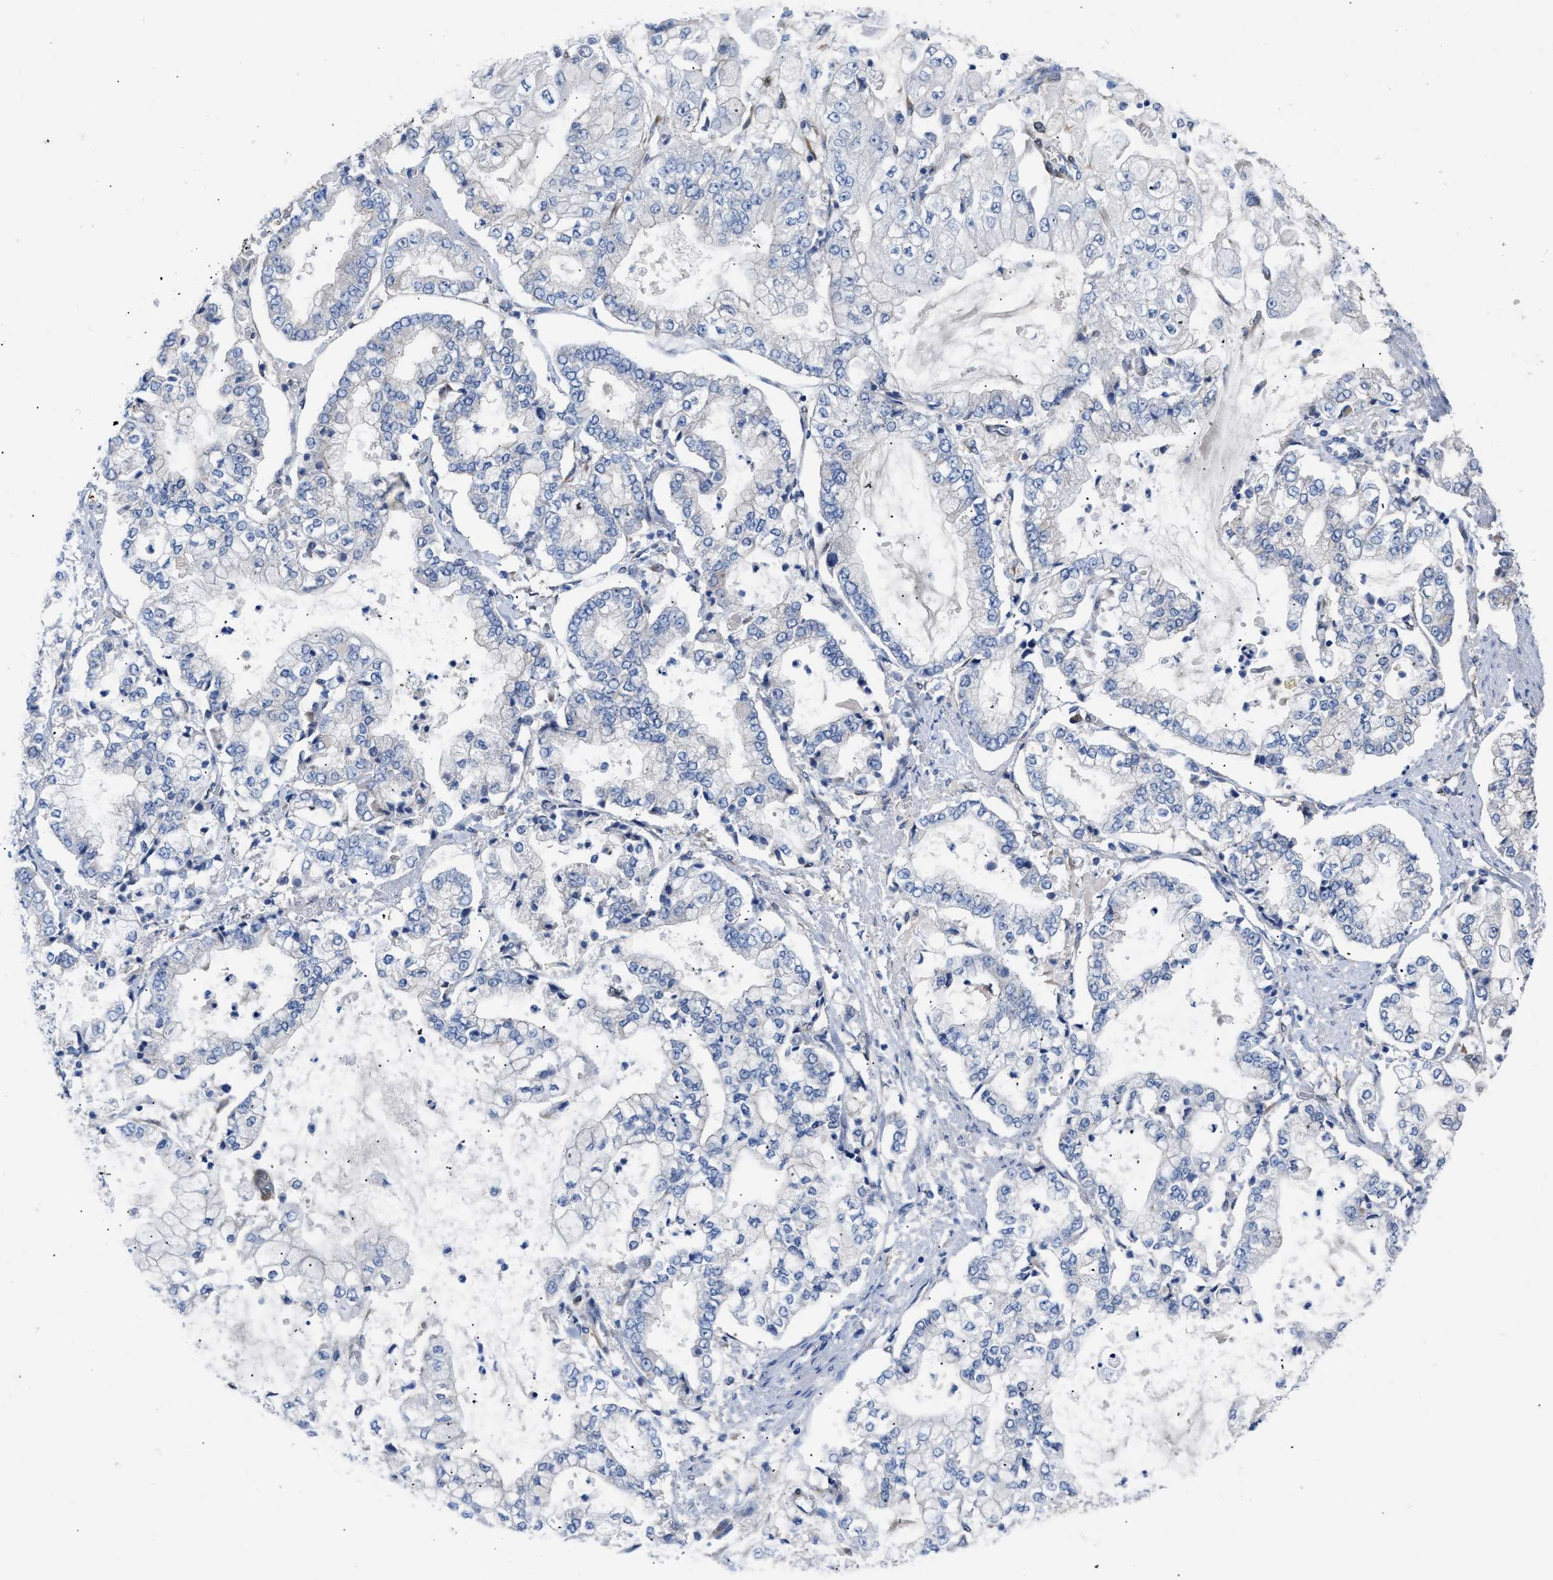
{"staining": {"intensity": "negative", "quantity": "none", "location": "none"}, "tissue": "stomach cancer", "cell_type": "Tumor cells", "image_type": "cancer", "snomed": [{"axis": "morphology", "description": "Adenocarcinoma, NOS"}, {"axis": "topography", "description": "Stomach"}], "caption": "Stomach adenocarcinoma was stained to show a protein in brown. There is no significant staining in tumor cells.", "gene": "RBP1", "patient": {"sex": "male", "age": 76}}